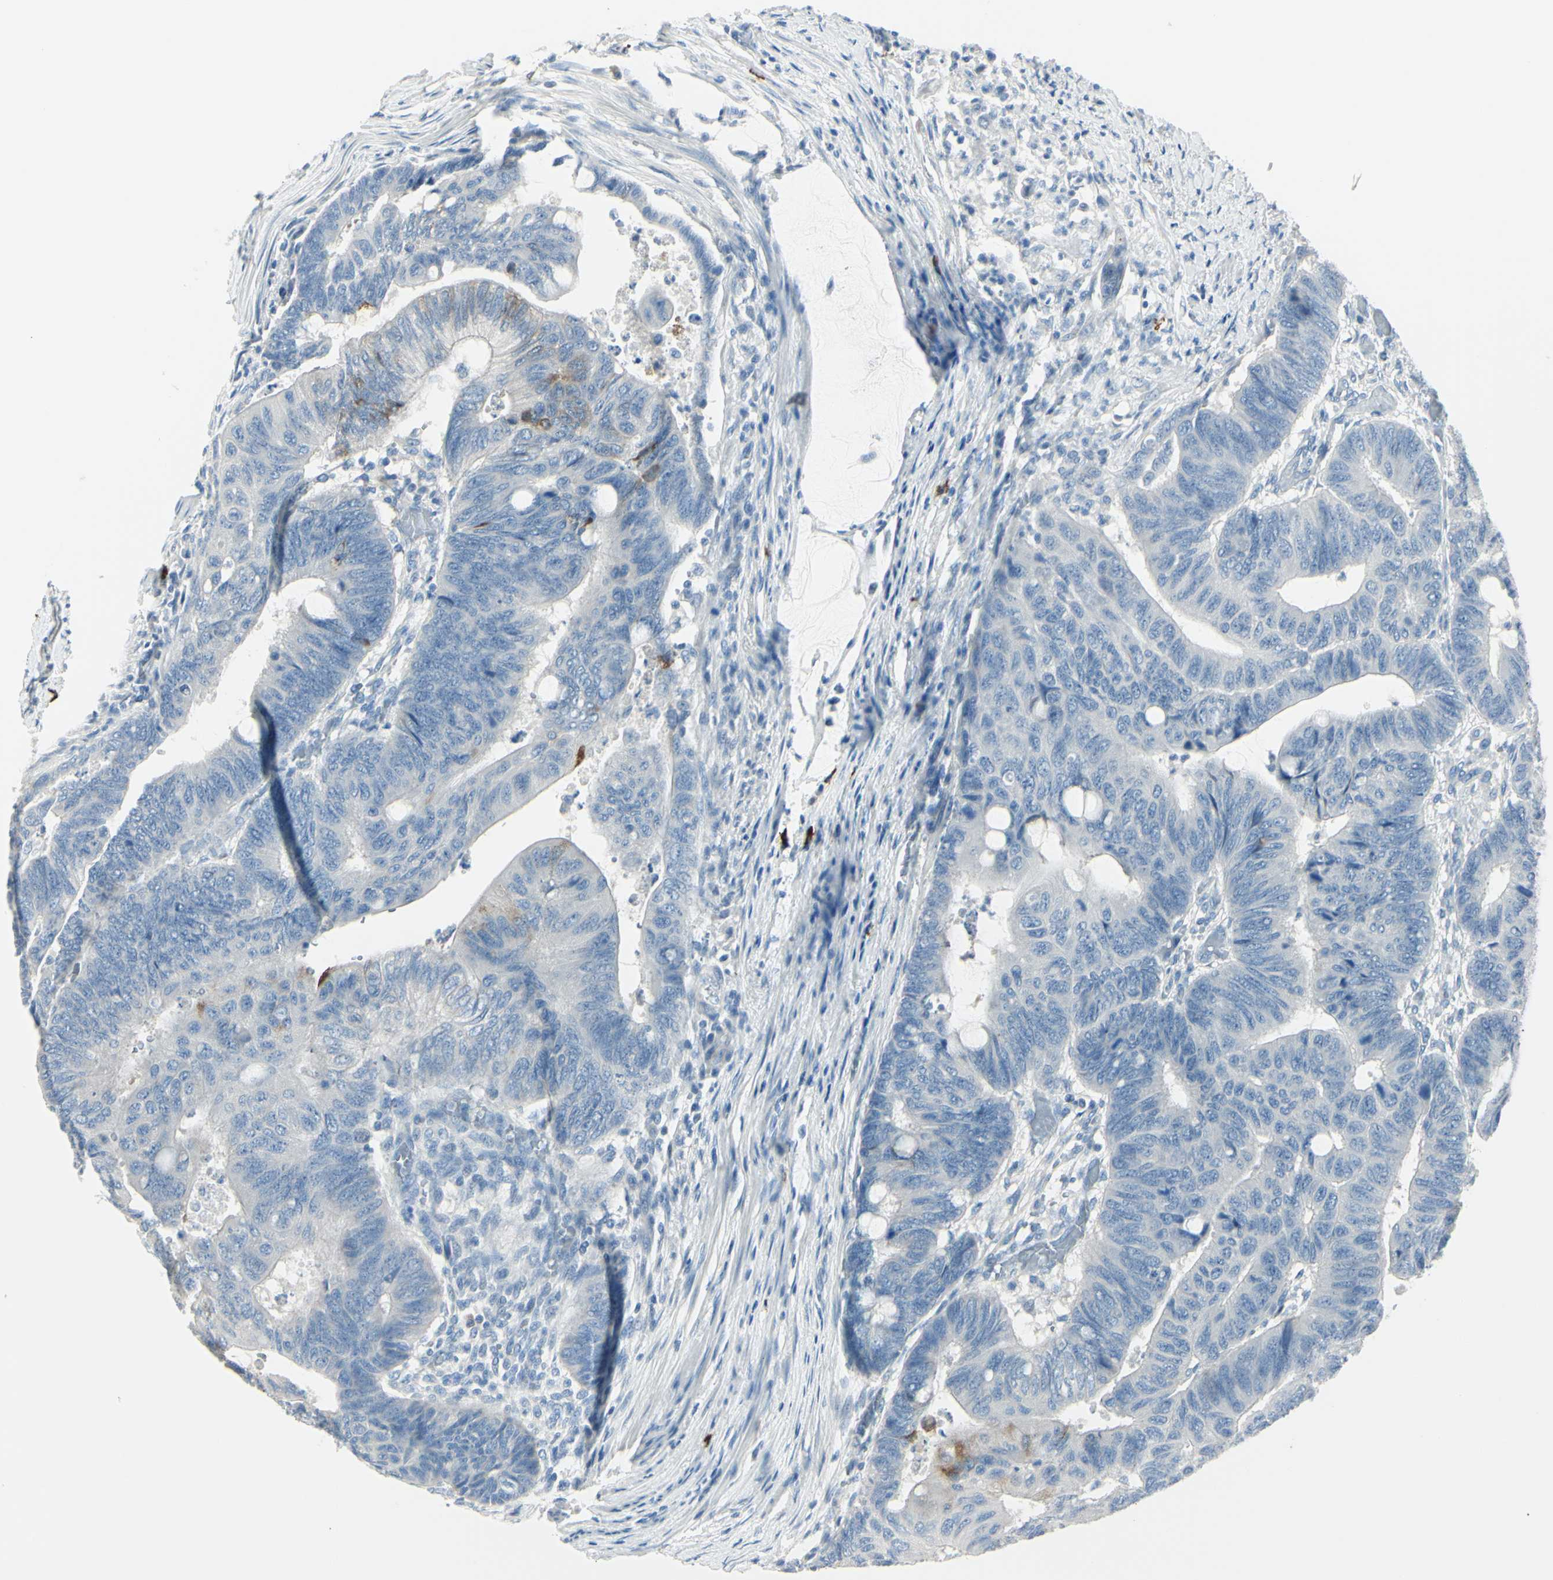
{"staining": {"intensity": "negative", "quantity": "none", "location": "none"}, "tissue": "colorectal cancer", "cell_type": "Tumor cells", "image_type": "cancer", "snomed": [{"axis": "morphology", "description": "Normal tissue, NOS"}, {"axis": "morphology", "description": "Adenocarcinoma, NOS"}, {"axis": "topography", "description": "Rectum"}, {"axis": "topography", "description": "Peripheral nerve tissue"}], "caption": "High magnification brightfield microscopy of adenocarcinoma (colorectal) stained with DAB (brown) and counterstained with hematoxylin (blue): tumor cells show no significant expression. The staining was performed using DAB to visualize the protein expression in brown, while the nuclei were stained in blue with hematoxylin (Magnification: 20x).", "gene": "DLG4", "patient": {"sex": "male", "age": 92}}